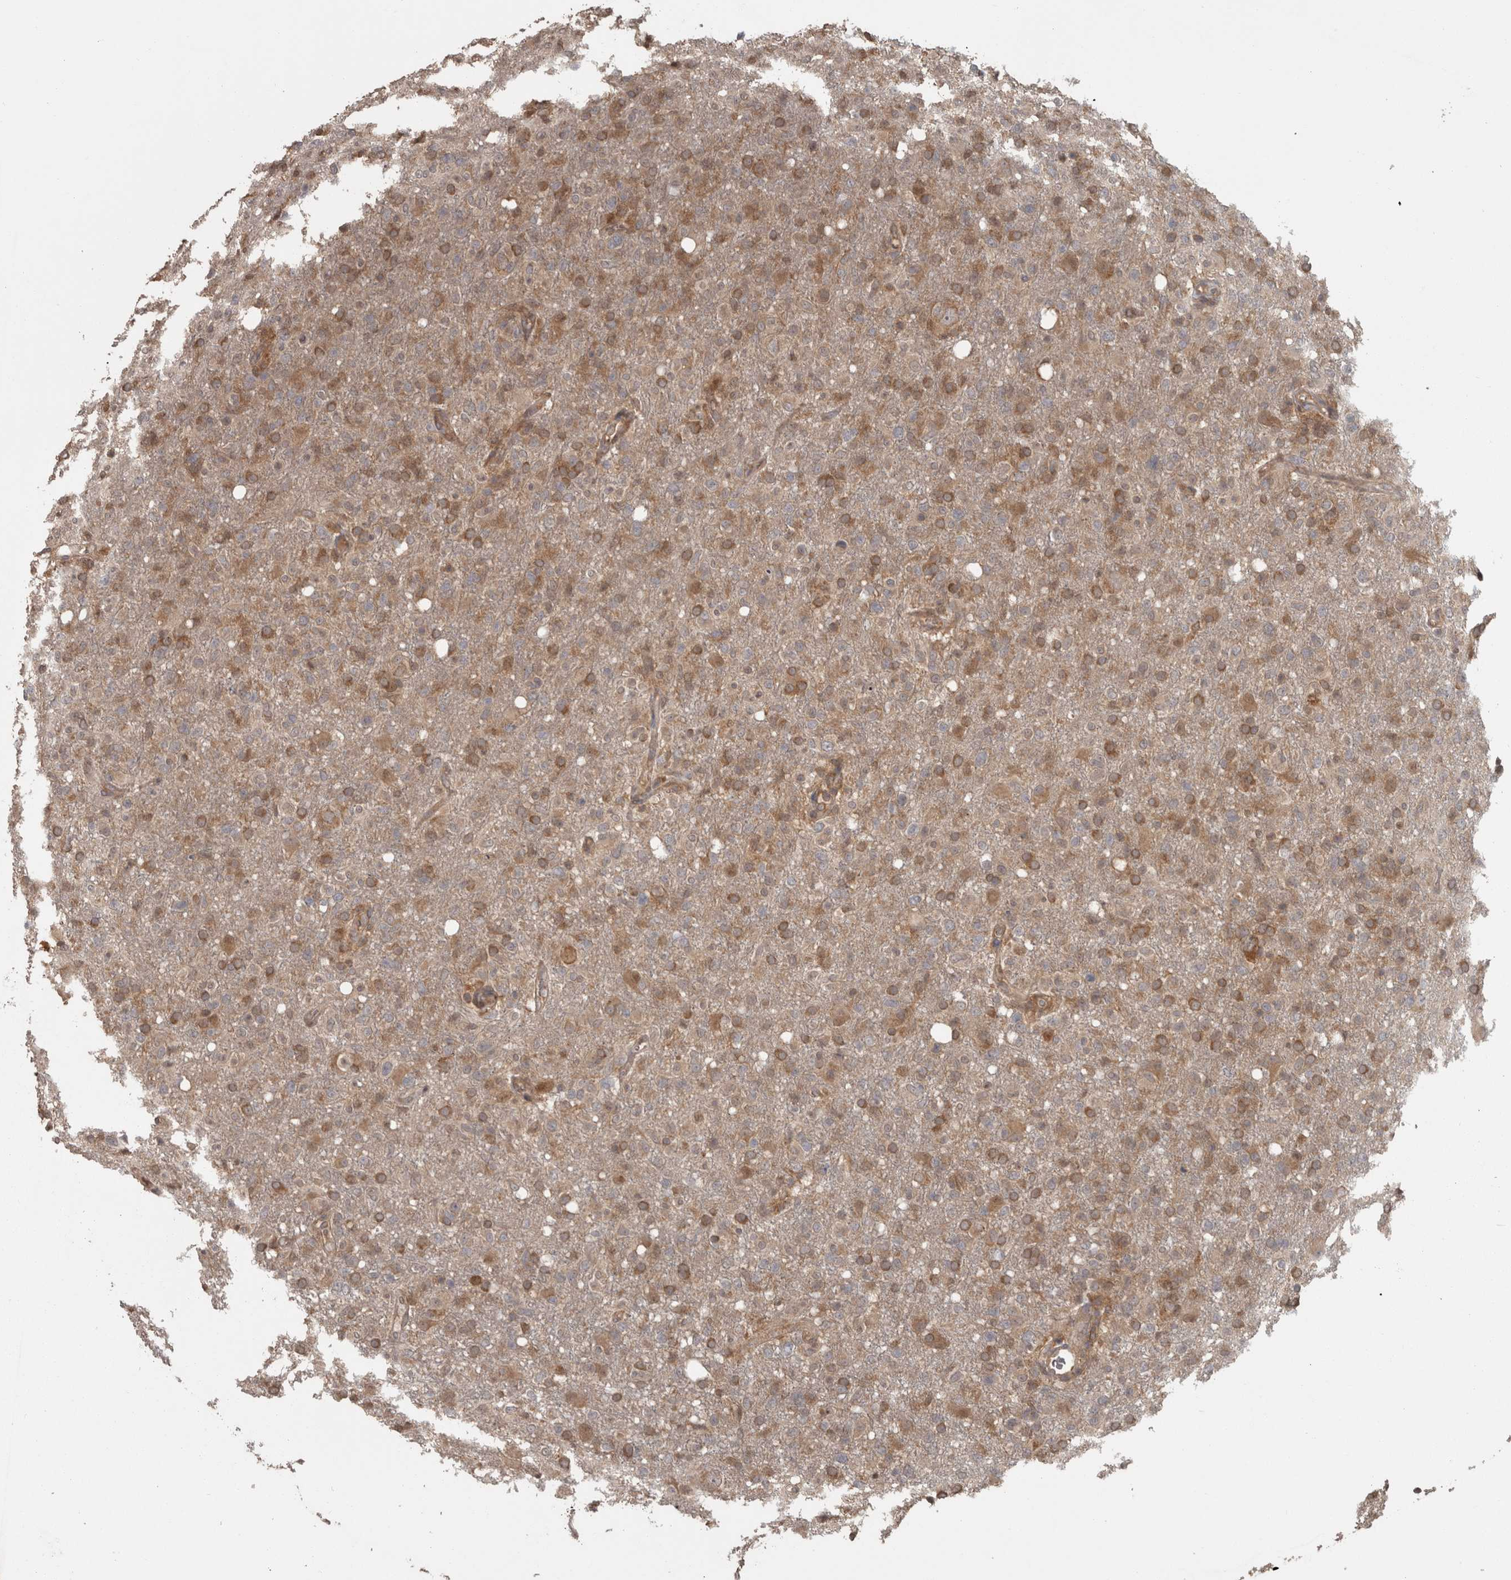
{"staining": {"intensity": "moderate", "quantity": ">75%", "location": "cytoplasmic/membranous"}, "tissue": "glioma", "cell_type": "Tumor cells", "image_type": "cancer", "snomed": [{"axis": "morphology", "description": "Glioma, malignant, High grade"}, {"axis": "topography", "description": "Brain"}], "caption": "Glioma was stained to show a protein in brown. There is medium levels of moderate cytoplasmic/membranous staining in approximately >75% of tumor cells.", "gene": "MICU3", "patient": {"sex": "female", "age": 57}}